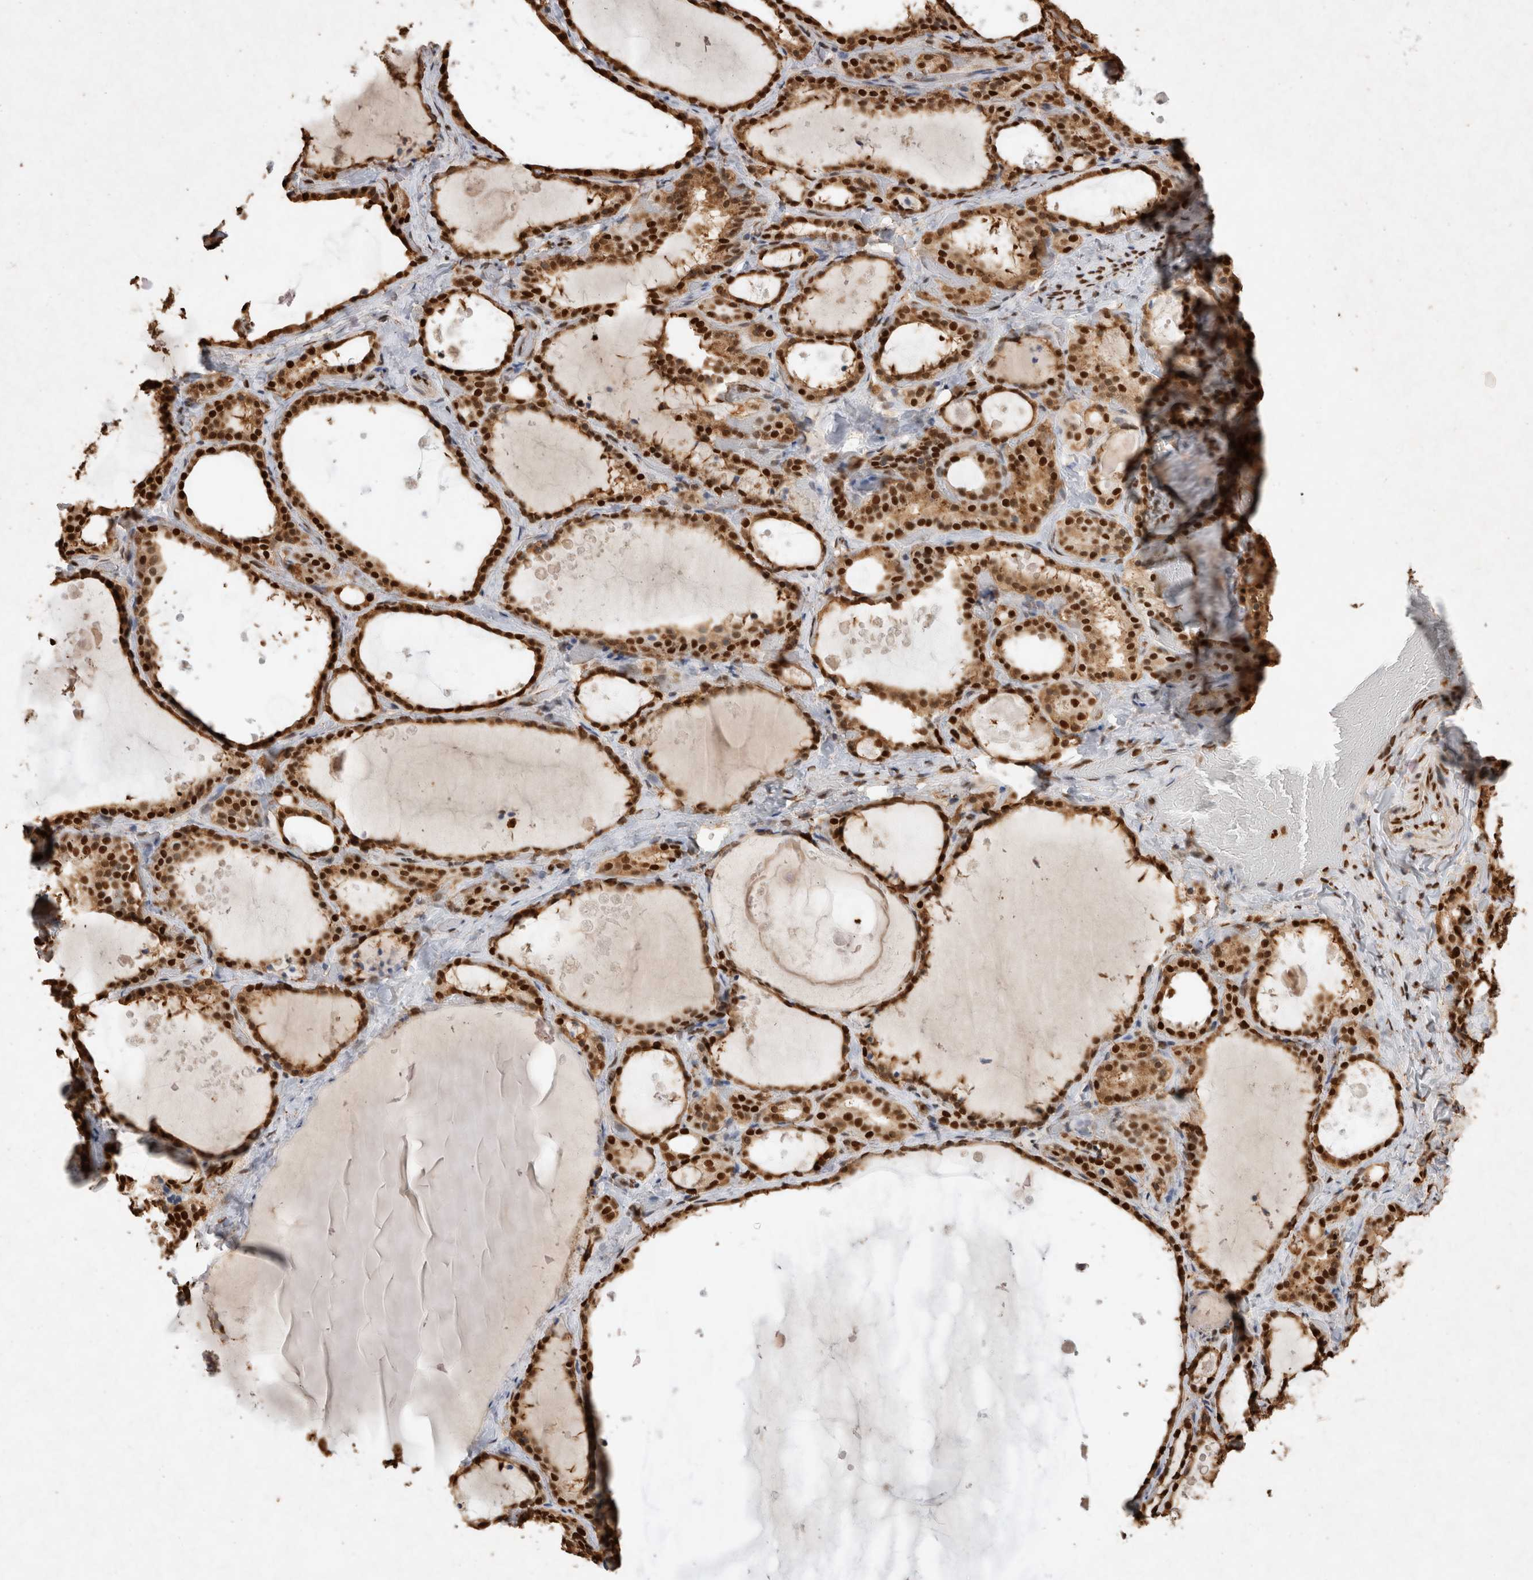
{"staining": {"intensity": "strong", "quantity": ">75%", "location": "cytoplasmic/membranous,nuclear"}, "tissue": "thyroid gland", "cell_type": "Glandular cells", "image_type": "normal", "snomed": [{"axis": "morphology", "description": "Normal tissue, NOS"}, {"axis": "topography", "description": "Thyroid gland"}], "caption": "The photomicrograph demonstrates immunohistochemical staining of benign thyroid gland. There is strong cytoplasmic/membranous,nuclear staining is seen in about >75% of glandular cells.", "gene": "HDGF", "patient": {"sex": "female", "age": 44}}